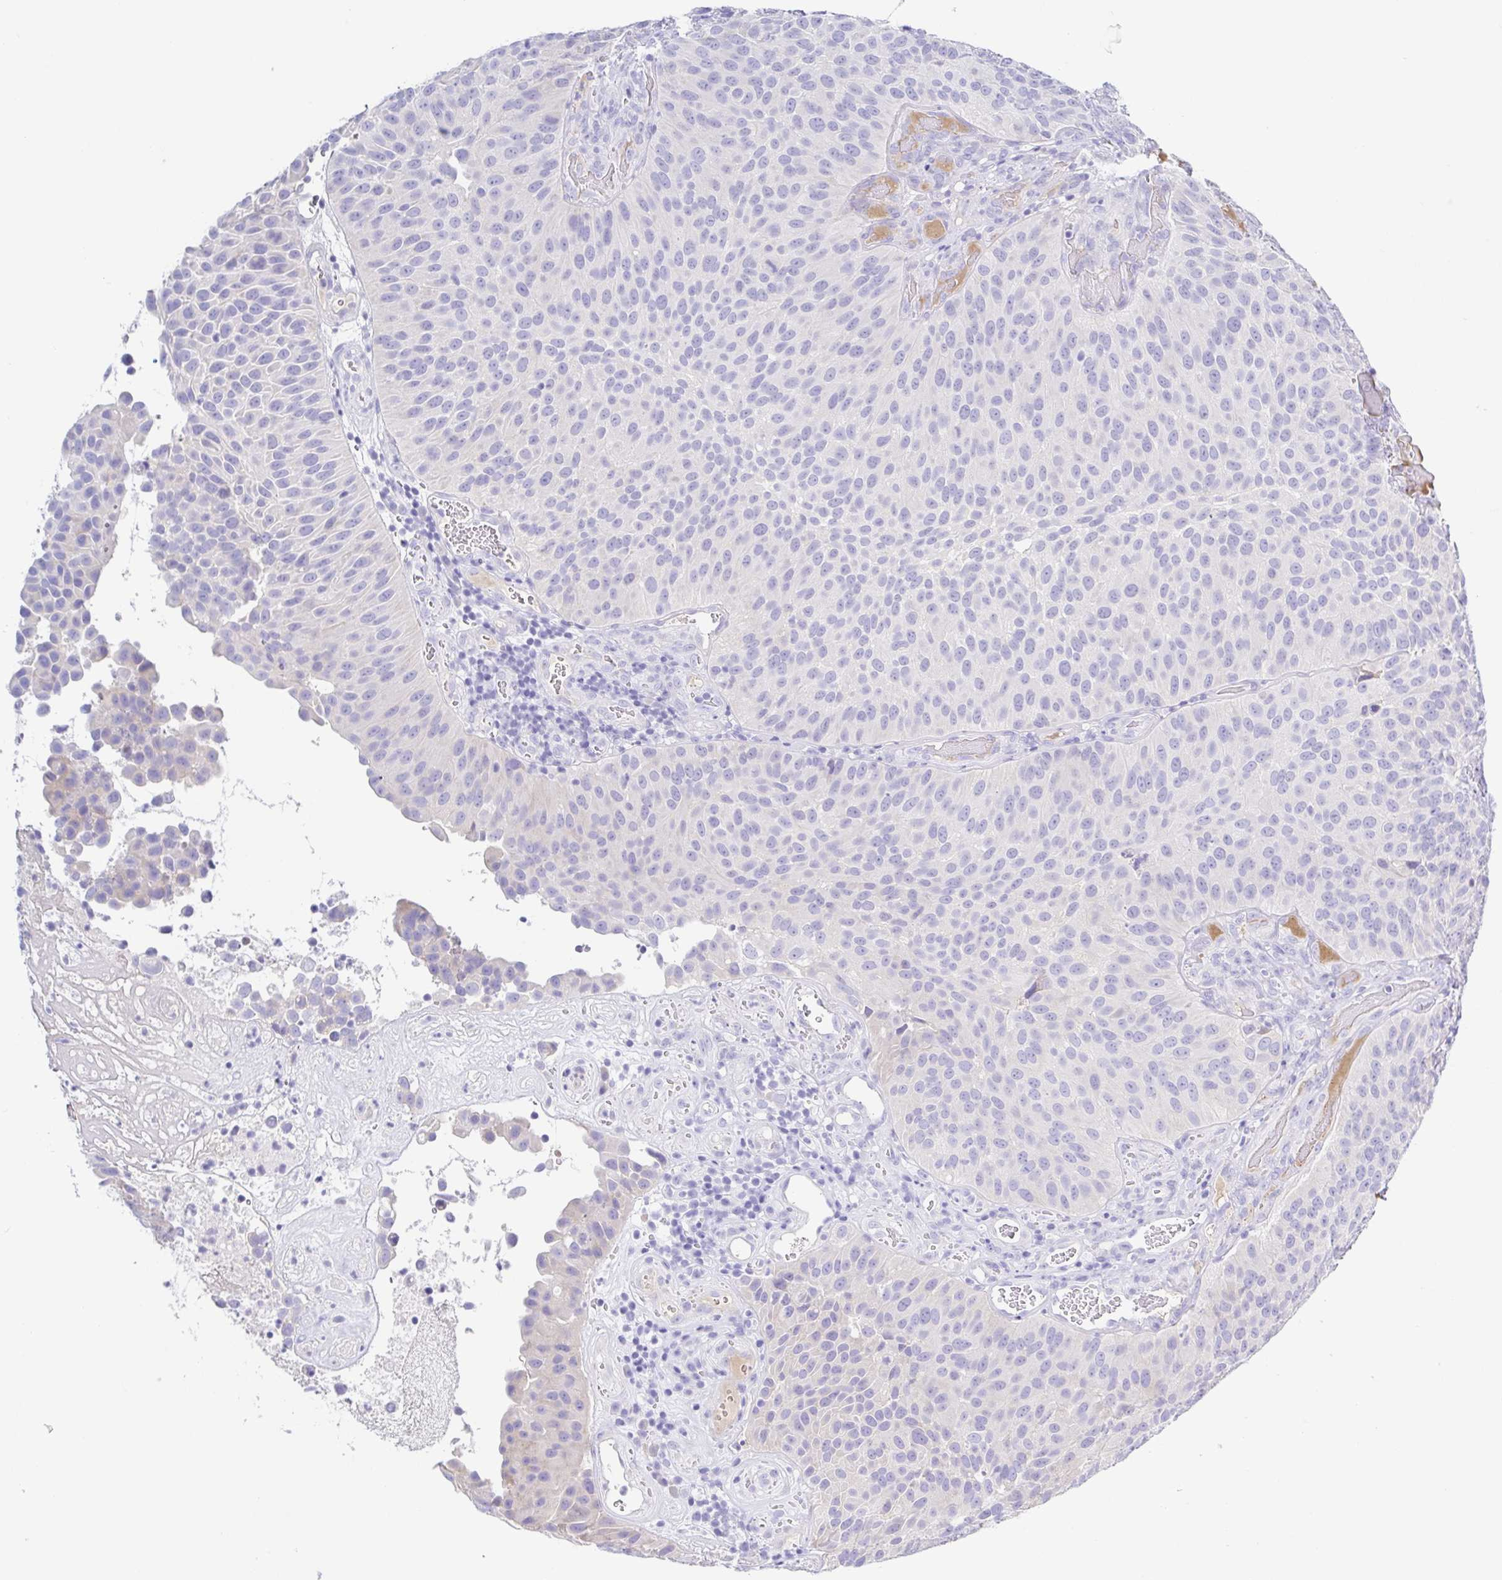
{"staining": {"intensity": "negative", "quantity": "none", "location": "none"}, "tissue": "urothelial cancer", "cell_type": "Tumor cells", "image_type": "cancer", "snomed": [{"axis": "morphology", "description": "Urothelial carcinoma, Low grade"}, {"axis": "topography", "description": "Urinary bladder"}], "caption": "This is a image of immunohistochemistry (IHC) staining of urothelial cancer, which shows no expression in tumor cells.", "gene": "A1BG", "patient": {"sex": "male", "age": 76}}